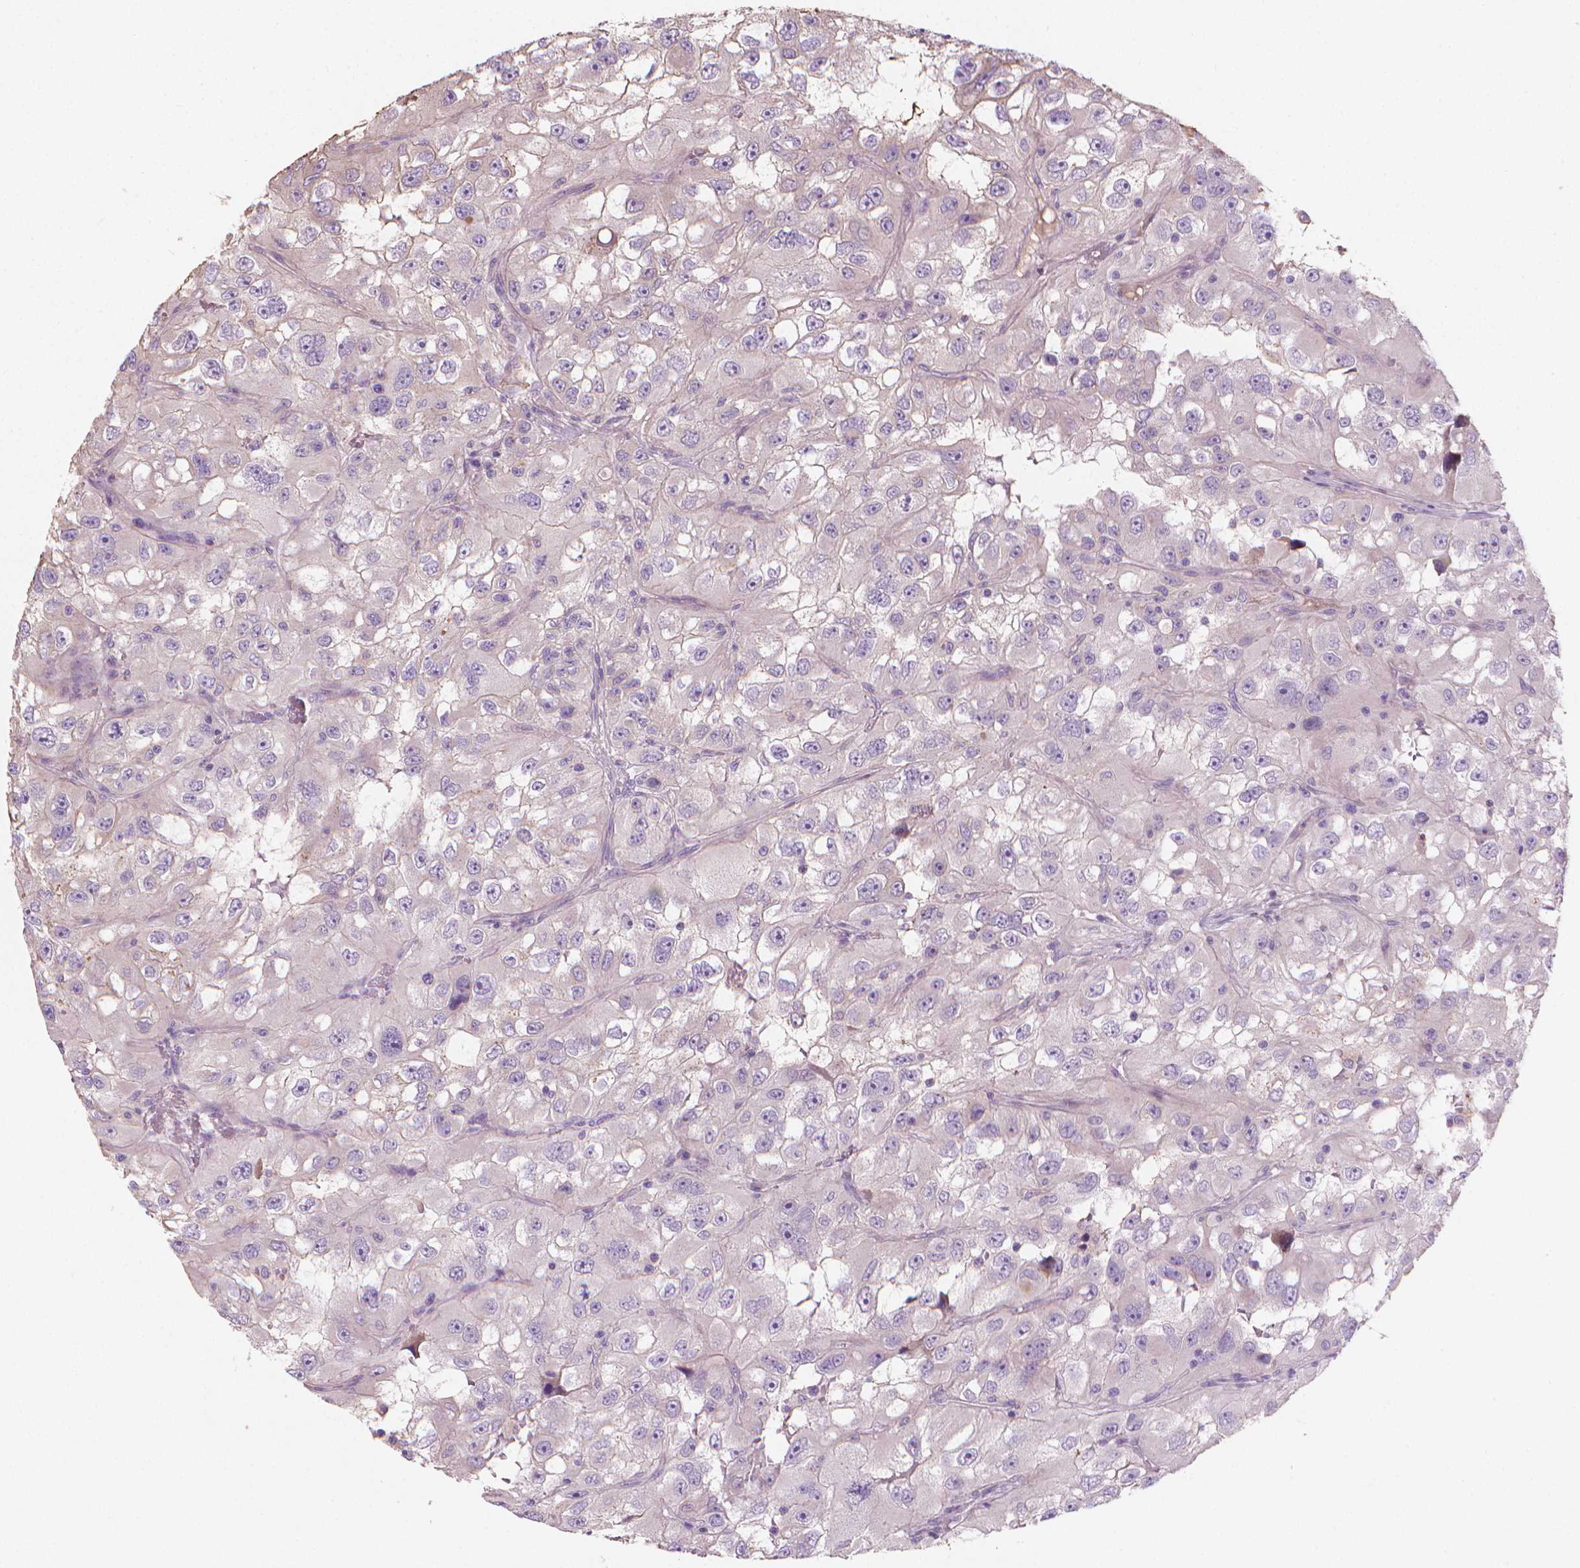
{"staining": {"intensity": "negative", "quantity": "none", "location": "none"}, "tissue": "renal cancer", "cell_type": "Tumor cells", "image_type": "cancer", "snomed": [{"axis": "morphology", "description": "Adenocarcinoma, NOS"}, {"axis": "topography", "description": "Kidney"}], "caption": "DAB immunohistochemical staining of renal cancer (adenocarcinoma) displays no significant expression in tumor cells.", "gene": "CABCOCO1", "patient": {"sex": "male", "age": 64}}